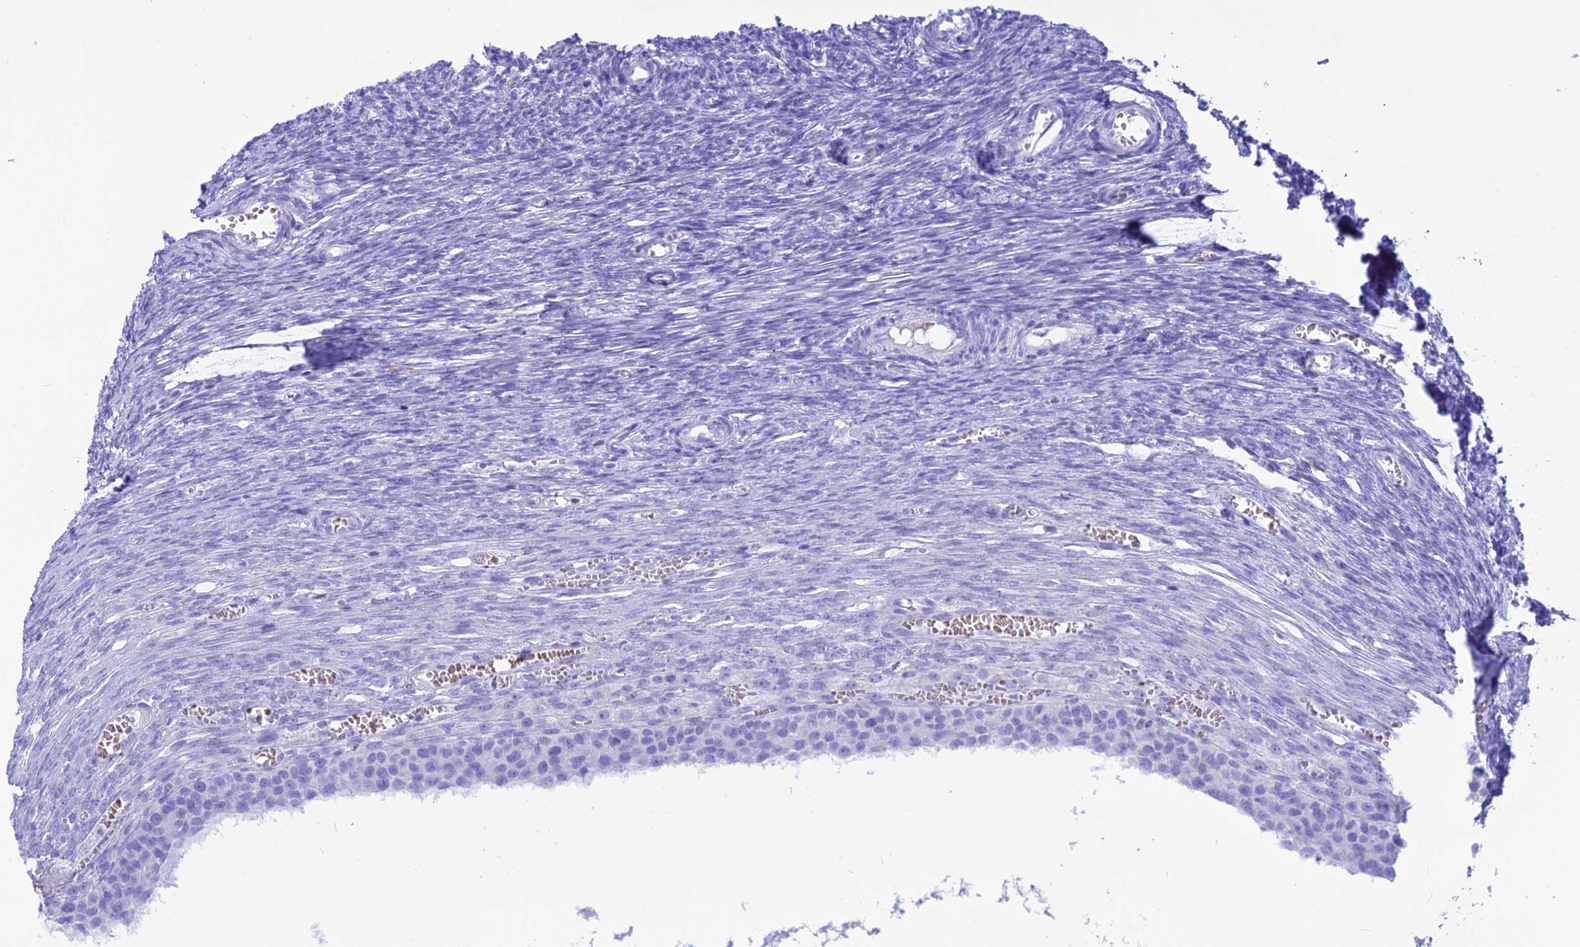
{"staining": {"intensity": "negative", "quantity": "none", "location": "none"}, "tissue": "ovary", "cell_type": "Follicle cells", "image_type": "normal", "snomed": [{"axis": "morphology", "description": "Normal tissue, NOS"}, {"axis": "topography", "description": "Ovary"}], "caption": "High power microscopy micrograph of an immunohistochemistry (IHC) histopathology image of benign ovary, revealing no significant expression in follicle cells.", "gene": "GLYATL1B", "patient": {"sex": "female", "age": 44}}